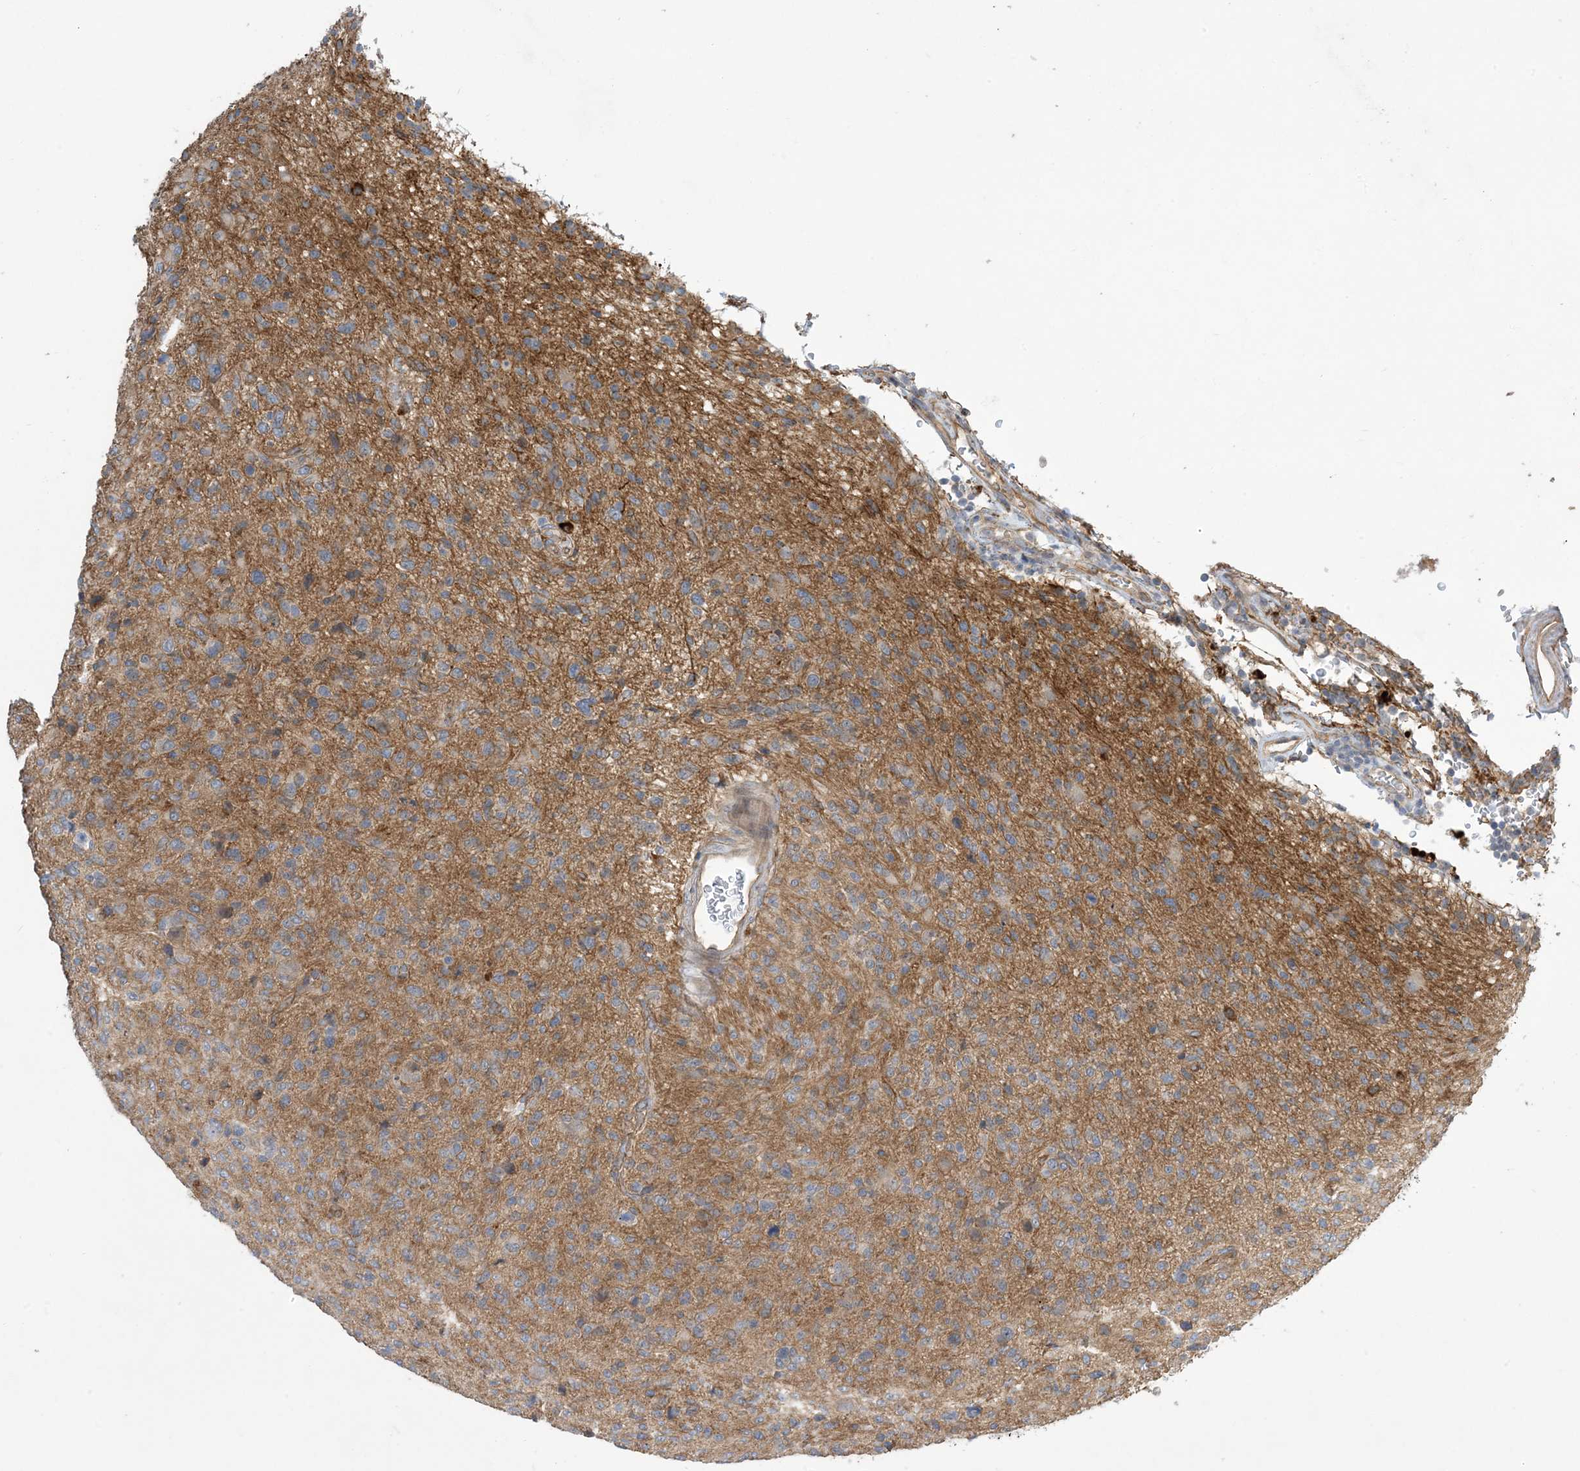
{"staining": {"intensity": "weak", "quantity": "25%-75%", "location": "cytoplasmic/membranous"}, "tissue": "glioma", "cell_type": "Tumor cells", "image_type": "cancer", "snomed": [{"axis": "morphology", "description": "Glioma, malignant, High grade"}, {"axis": "topography", "description": "Brain"}], "caption": "This histopathology image demonstrates immunohistochemistry staining of high-grade glioma (malignant), with low weak cytoplasmic/membranous staining in approximately 25%-75% of tumor cells.", "gene": "AOC1", "patient": {"sex": "female", "age": 57}}